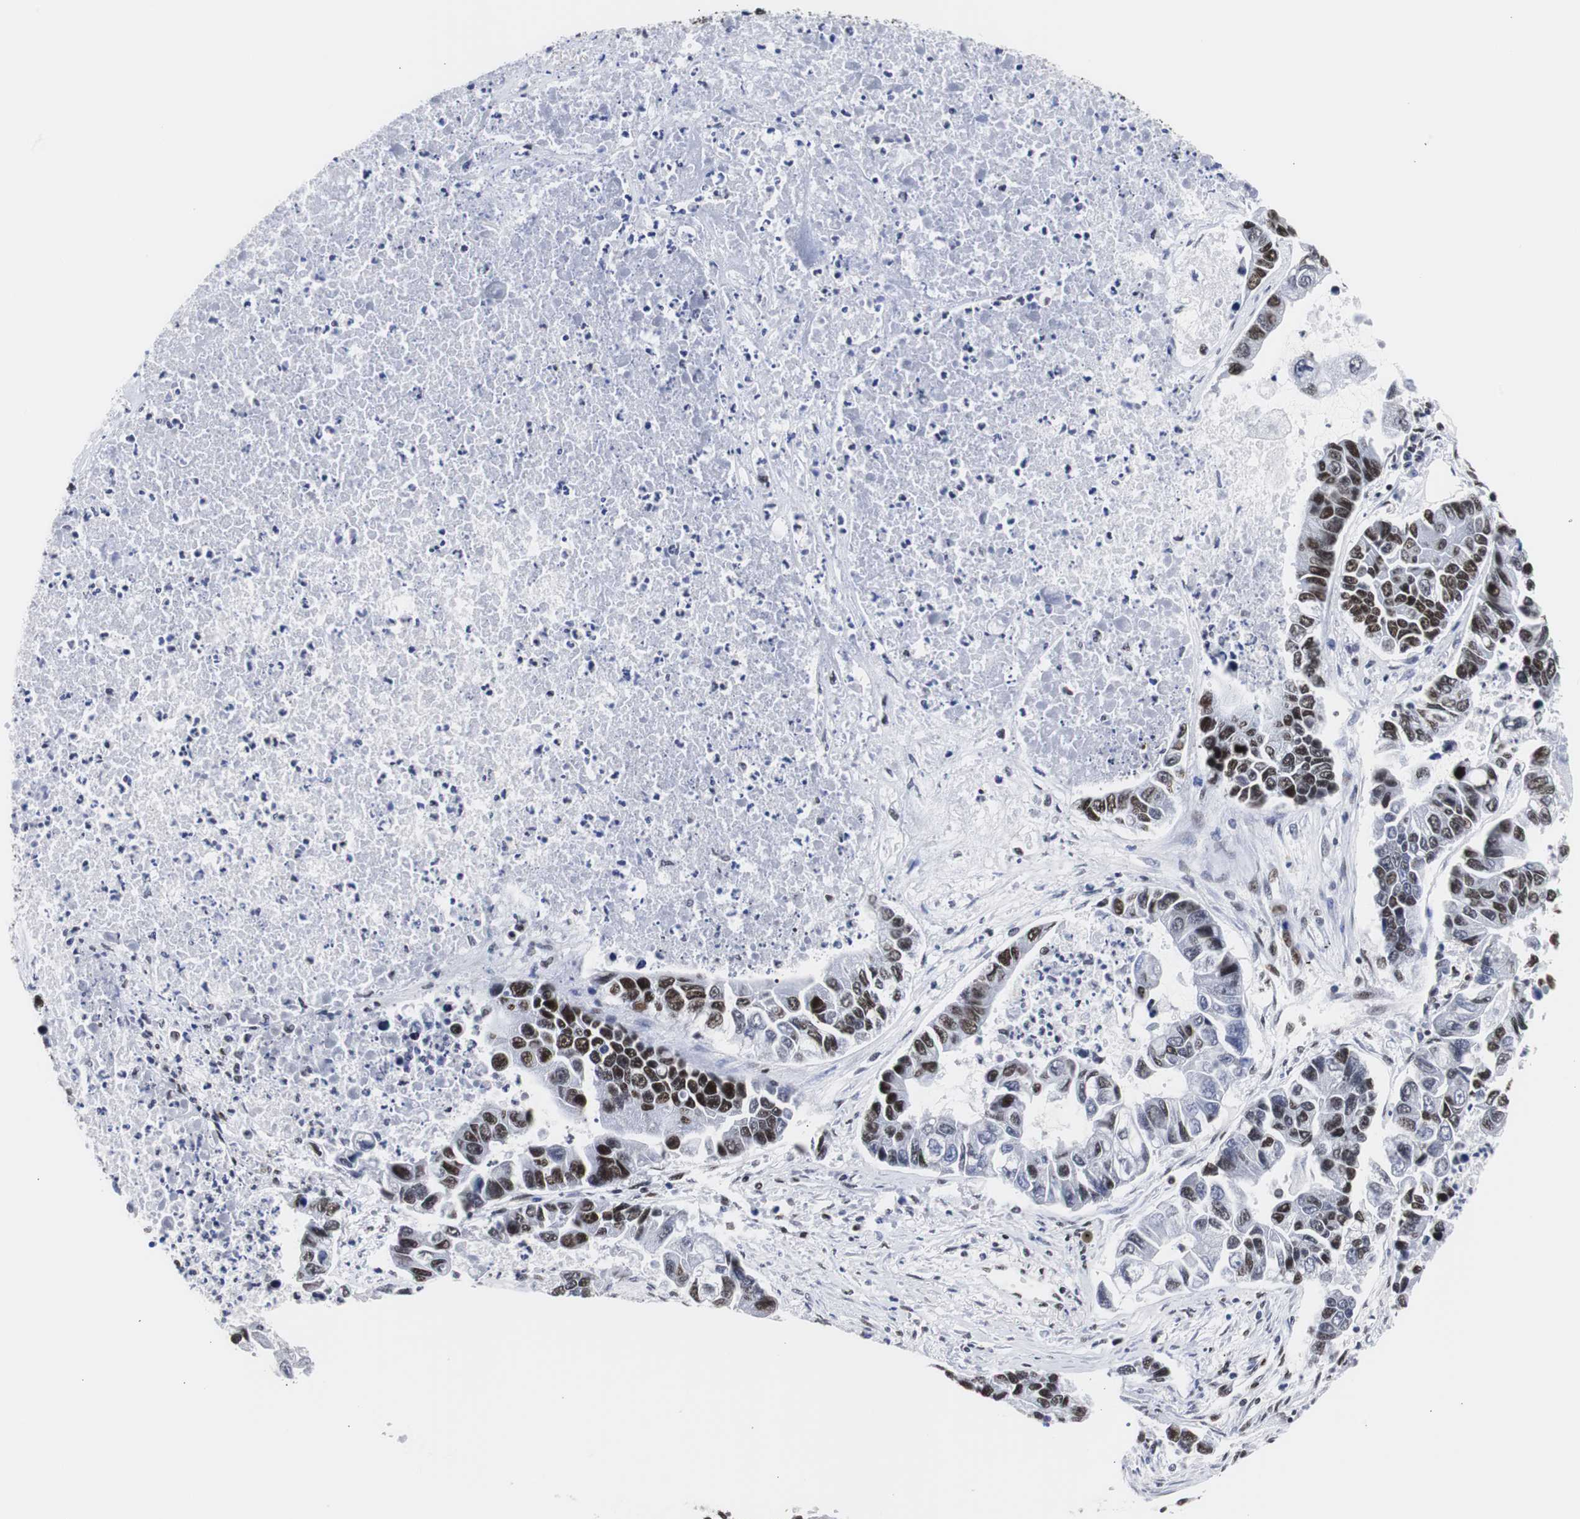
{"staining": {"intensity": "strong", "quantity": "25%-75%", "location": "nuclear"}, "tissue": "lung cancer", "cell_type": "Tumor cells", "image_type": "cancer", "snomed": [{"axis": "morphology", "description": "Adenocarcinoma, NOS"}, {"axis": "topography", "description": "Lung"}], "caption": "Brown immunohistochemical staining in human adenocarcinoma (lung) exhibits strong nuclear staining in about 25%-75% of tumor cells.", "gene": "HNRNPH2", "patient": {"sex": "female", "age": 51}}